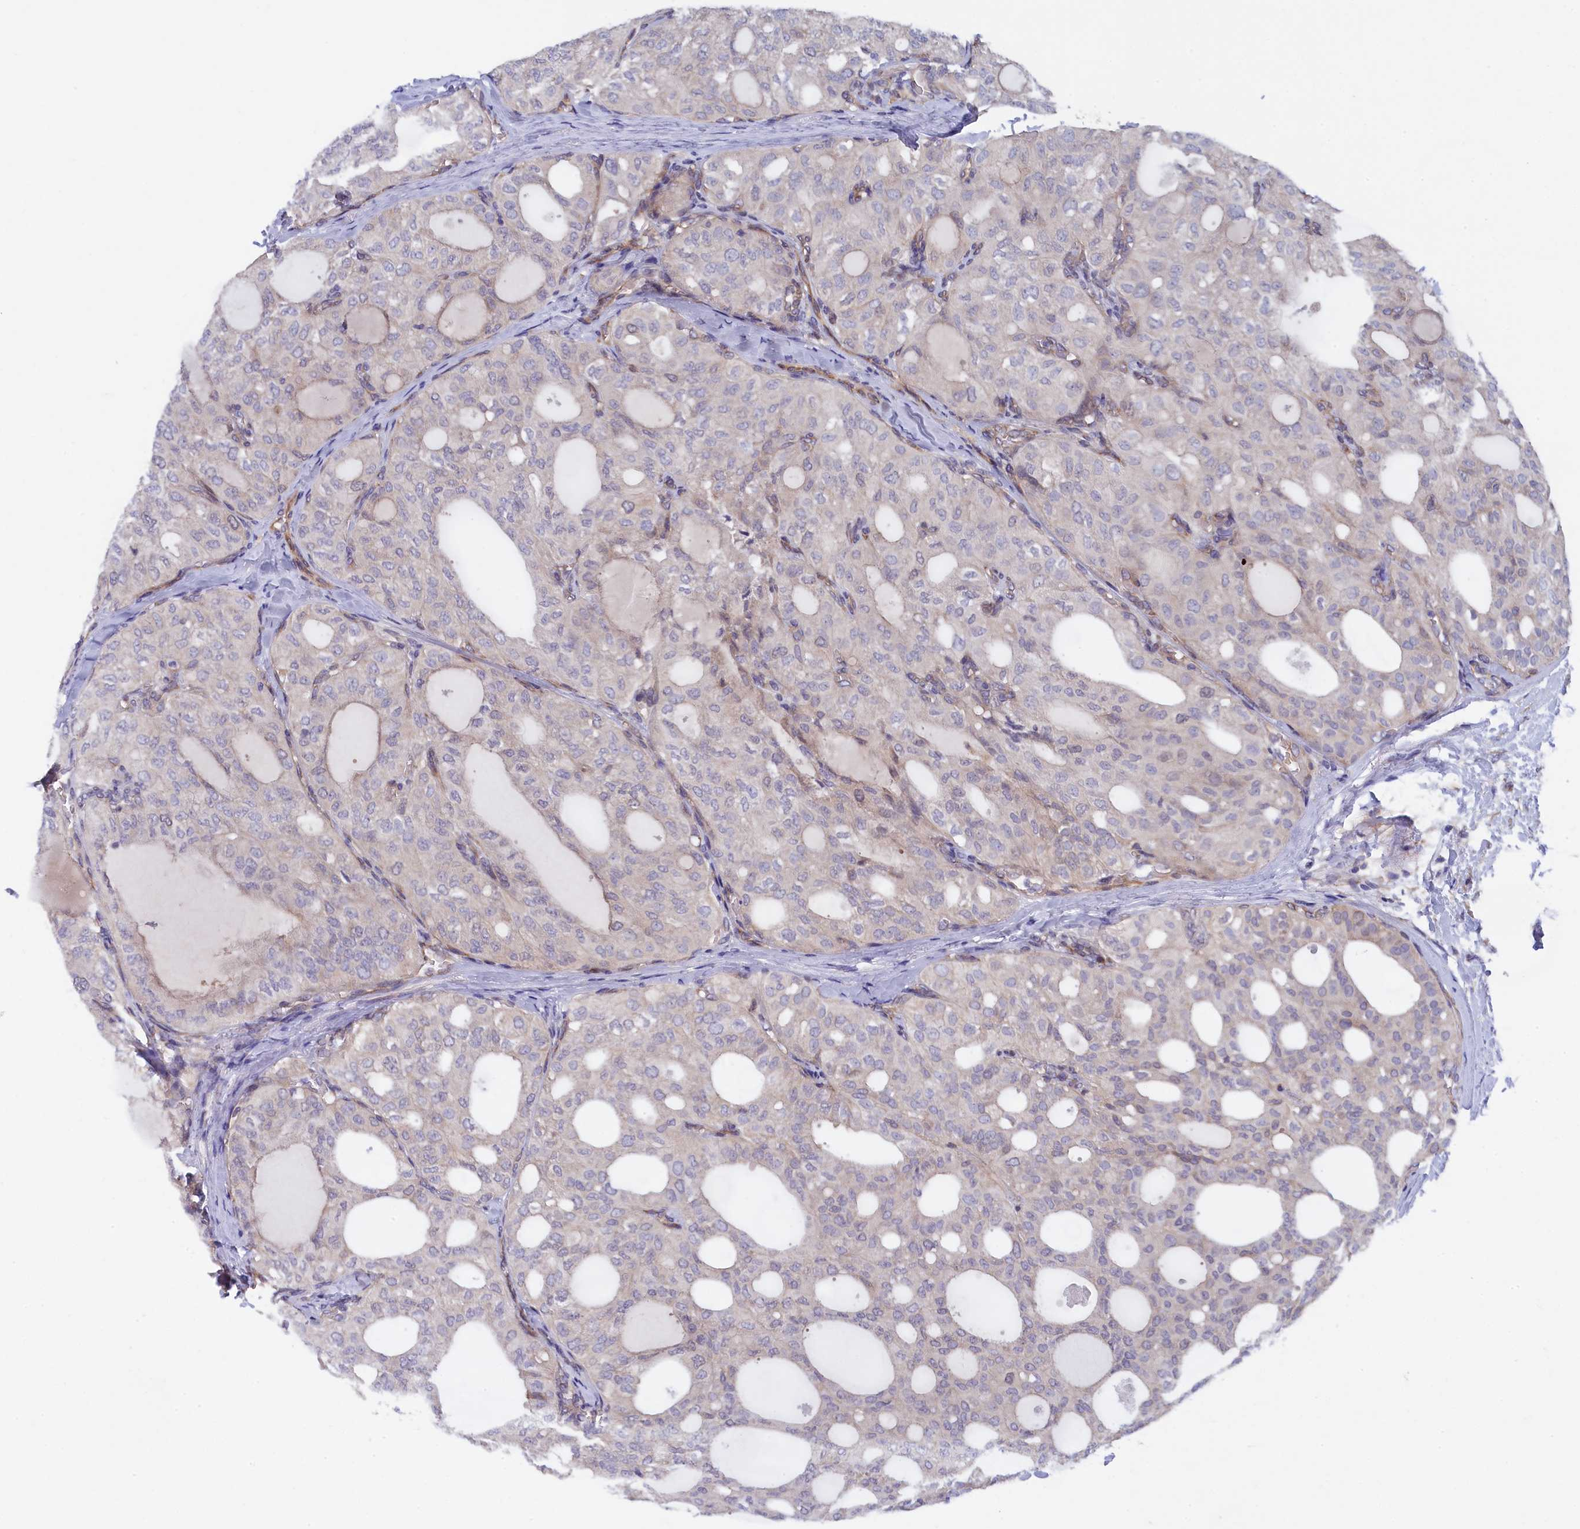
{"staining": {"intensity": "negative", "quantity": "none", "location": "none"}, "tissue": "thyroid cancer", "cell_type": "Tumor cells", "image_type": "cancer", "snomed": [{"axis": "morphology", "description": "Follicular adenoma carcinoma, NOS"}, {"axis": "topography", "description": "Thyroid gland"}], "caption": "Tumor cells show no significant expression in follicular adenoma carcinoma (thyroid). (Stains: DAB (3,3'-diaminobenzidine) immunohistochemistry with hematoxylin counter stain, Microscopy: brightfield microscopy at high magnification).", "gene": "JPT2", "patient": {"sex": "male", "age": 75}}